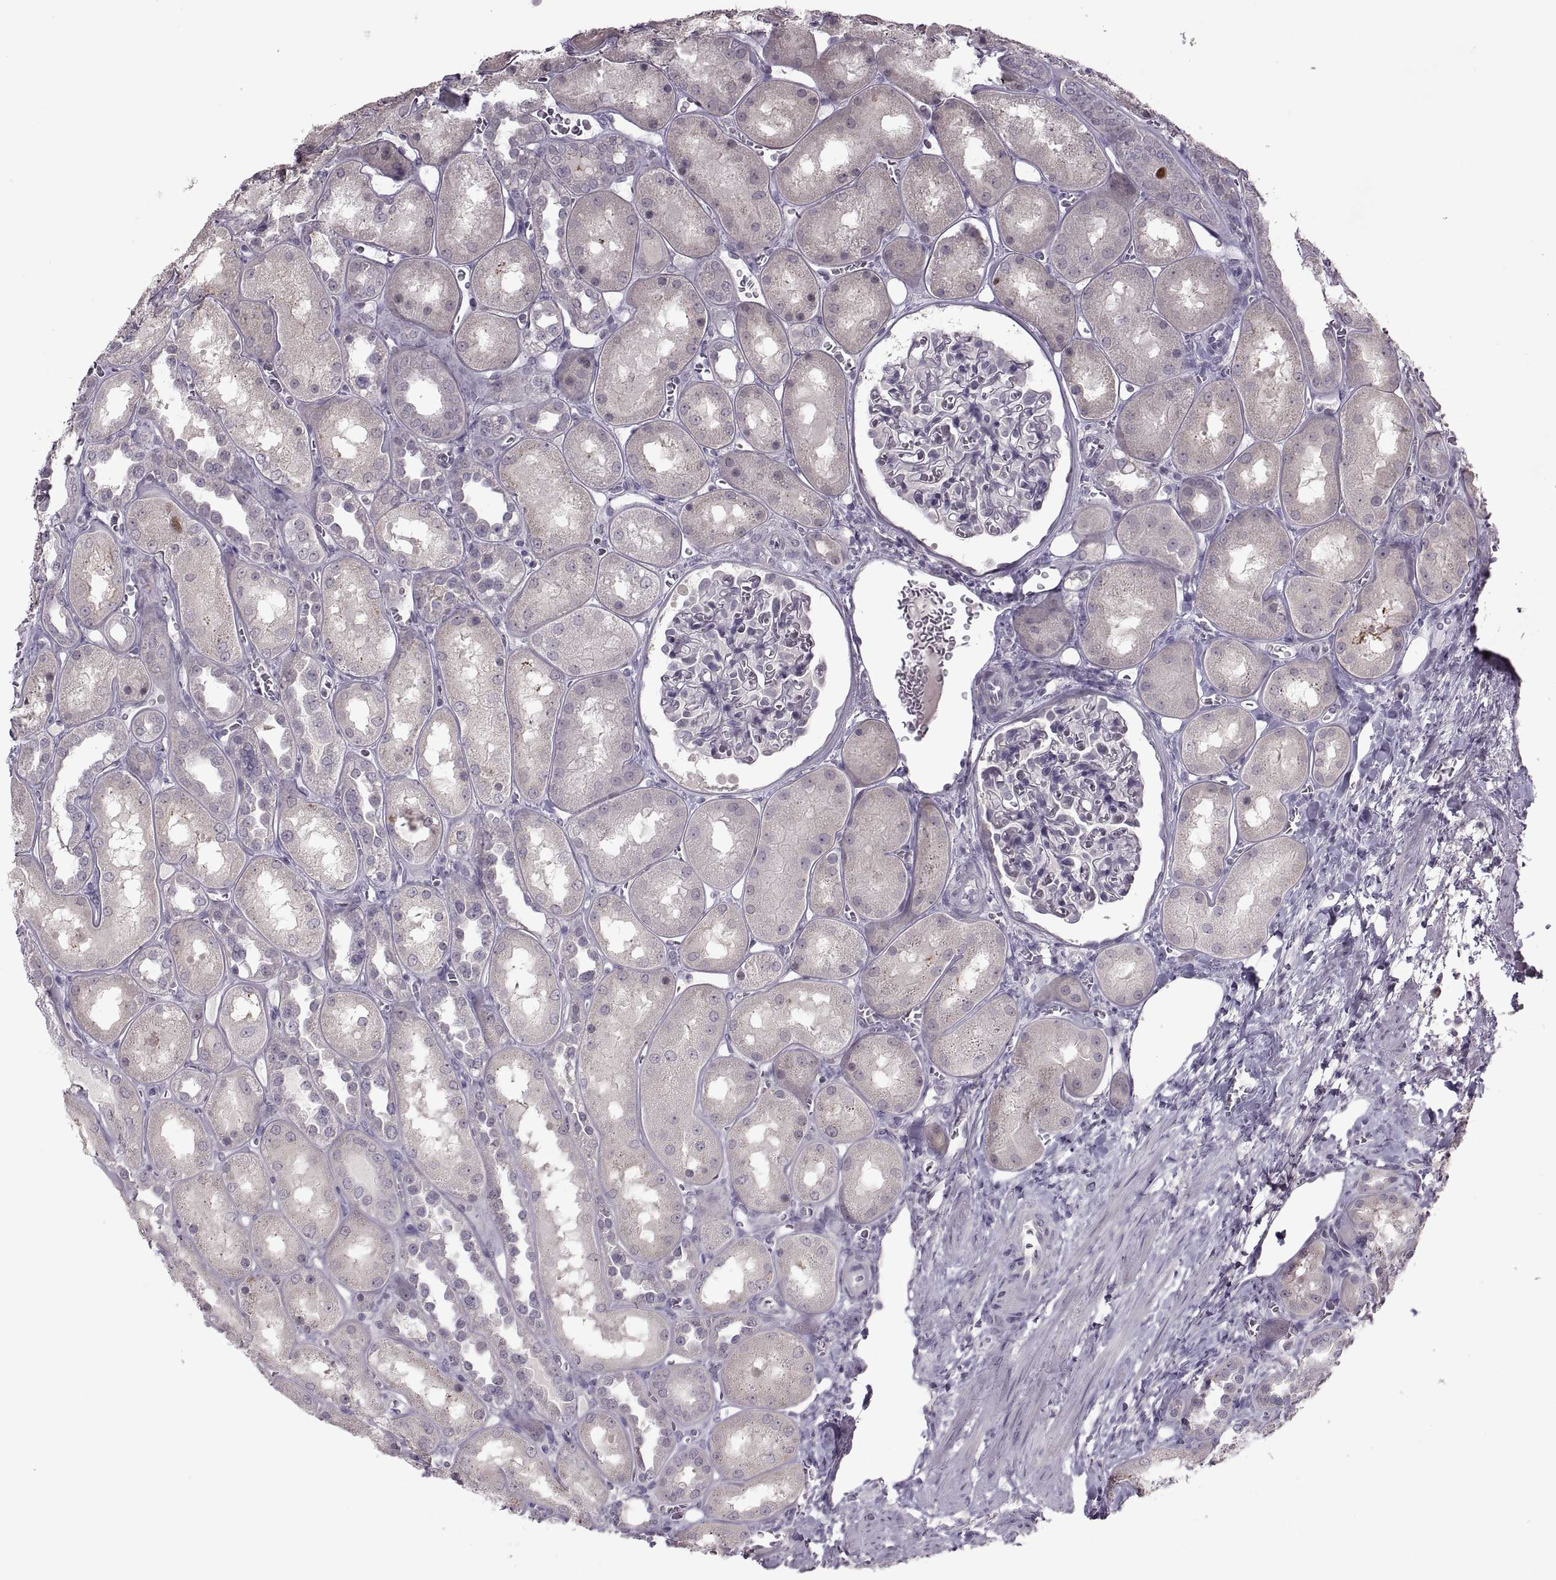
{"staining": {"intensity": "negative", "quantity": "none", "location": "none"}, "tissue": "kidney", "cell_type": "Cells in glomeruli", "image_type": "normal", "snomed": [{"axis": "morphology", "description": "Normal tissue, NOS"}, {"axis": "topography", "description": "Kidney"}], "caption": "High power microscopy image of an immunohistochemistry (IHC) photomicrograph of benign kidney, revealing no significant expression in cells in glomeruli.", "gene": "MGAT4D", "patient": {"sex": "male", "age": 73}}